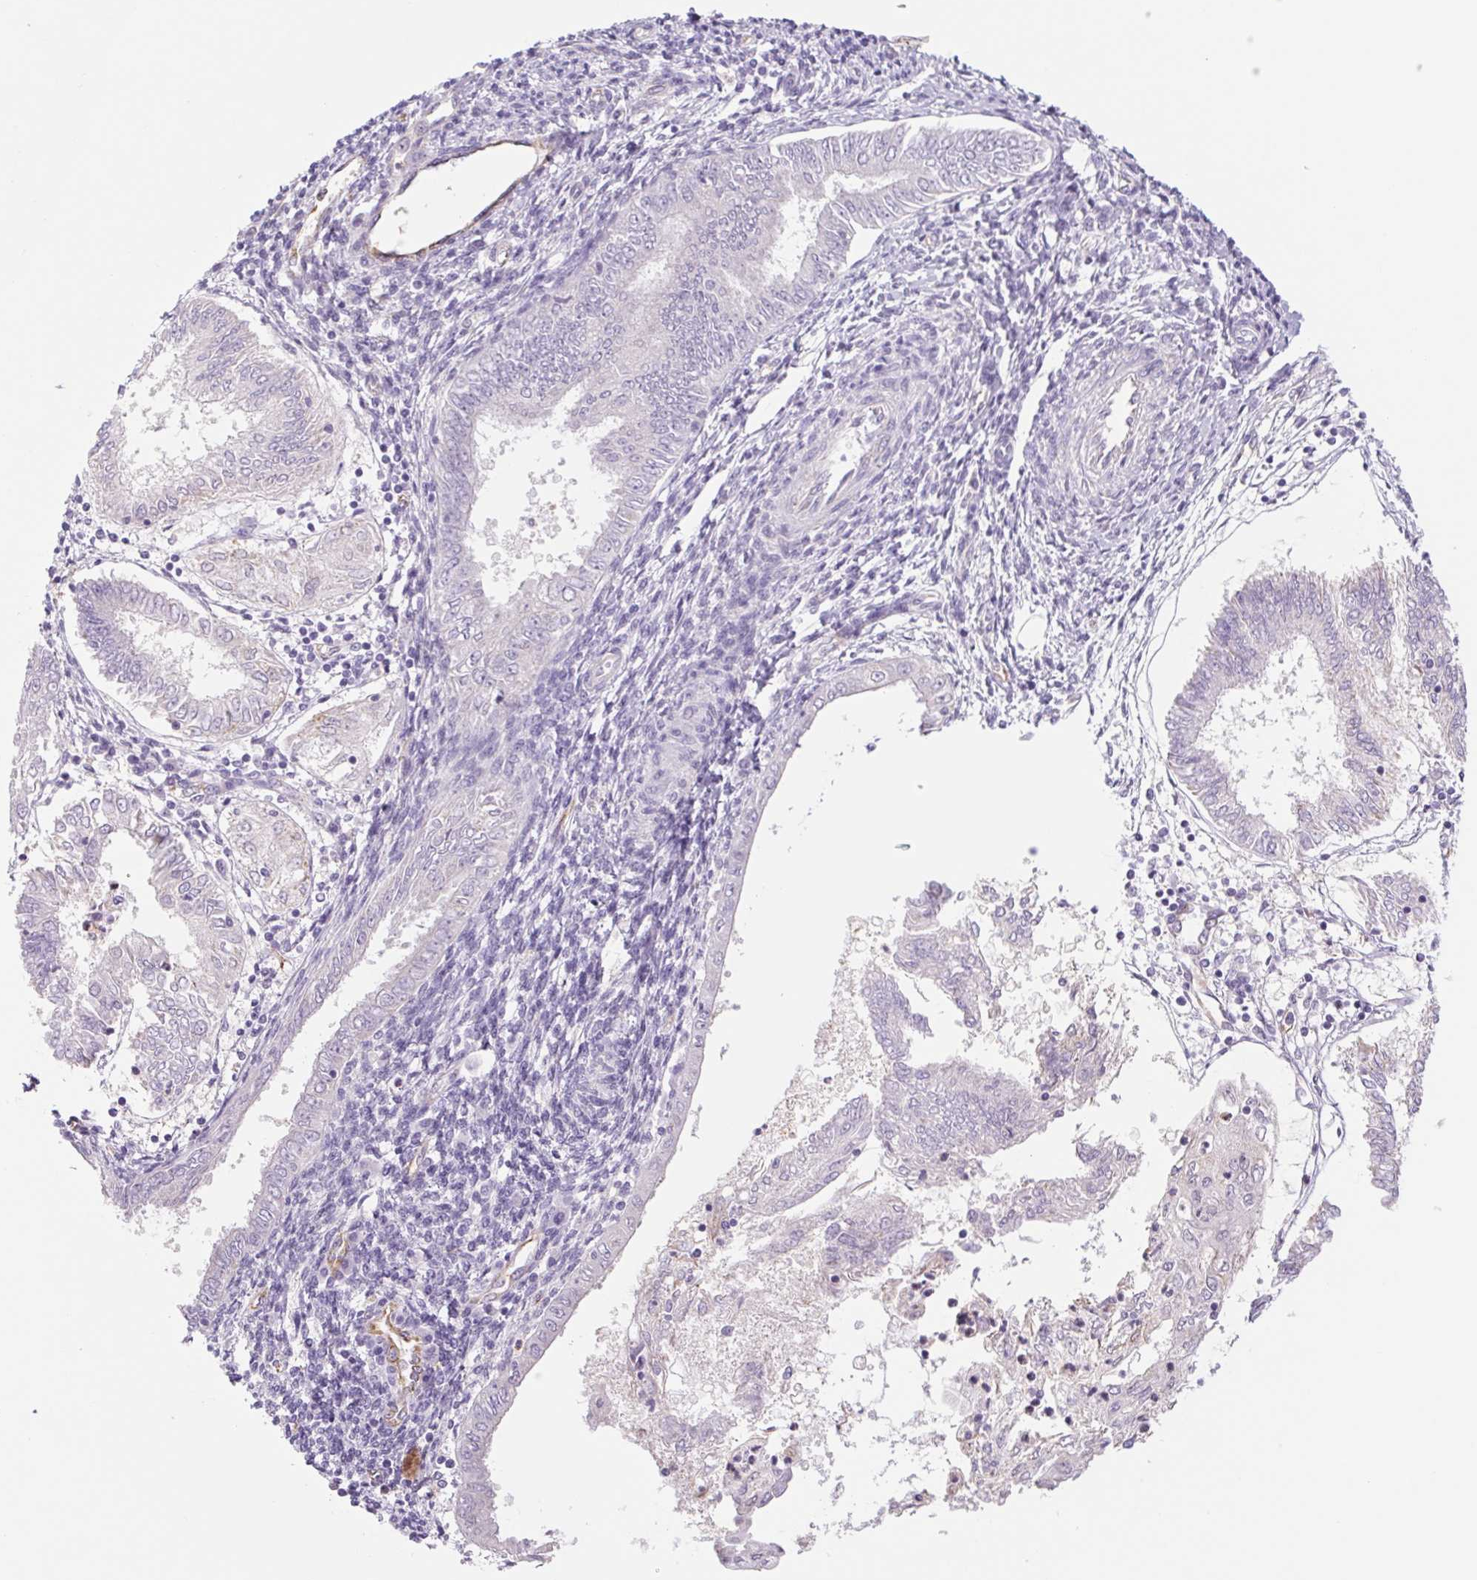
{"staining": {"intensity": "negative", "quantity": "none", "location": "none"}, "tissue": "endometrial cancer", "cell_type": "Tumor cells", "image_type": "cancer", "snomed": [{"axis": "morphology", "description": "Adenocarcinoma, NOS"}, {"axis": "topography", "description": "Endometrium"}], "caption": "DAB (3,3'-diaminobenzidine) immunohistochemical staining of endometrial cancer shows no significant expression in tumor cells. (Stains: DAB (3,3'-diaminobenzidine) immunohistochemistry with hematoxylin counter stain, Microscopy: brightfield microscopy at high magnification).", "gene": "IGFL3", "patient": {"sex": "female", "age": 68}}